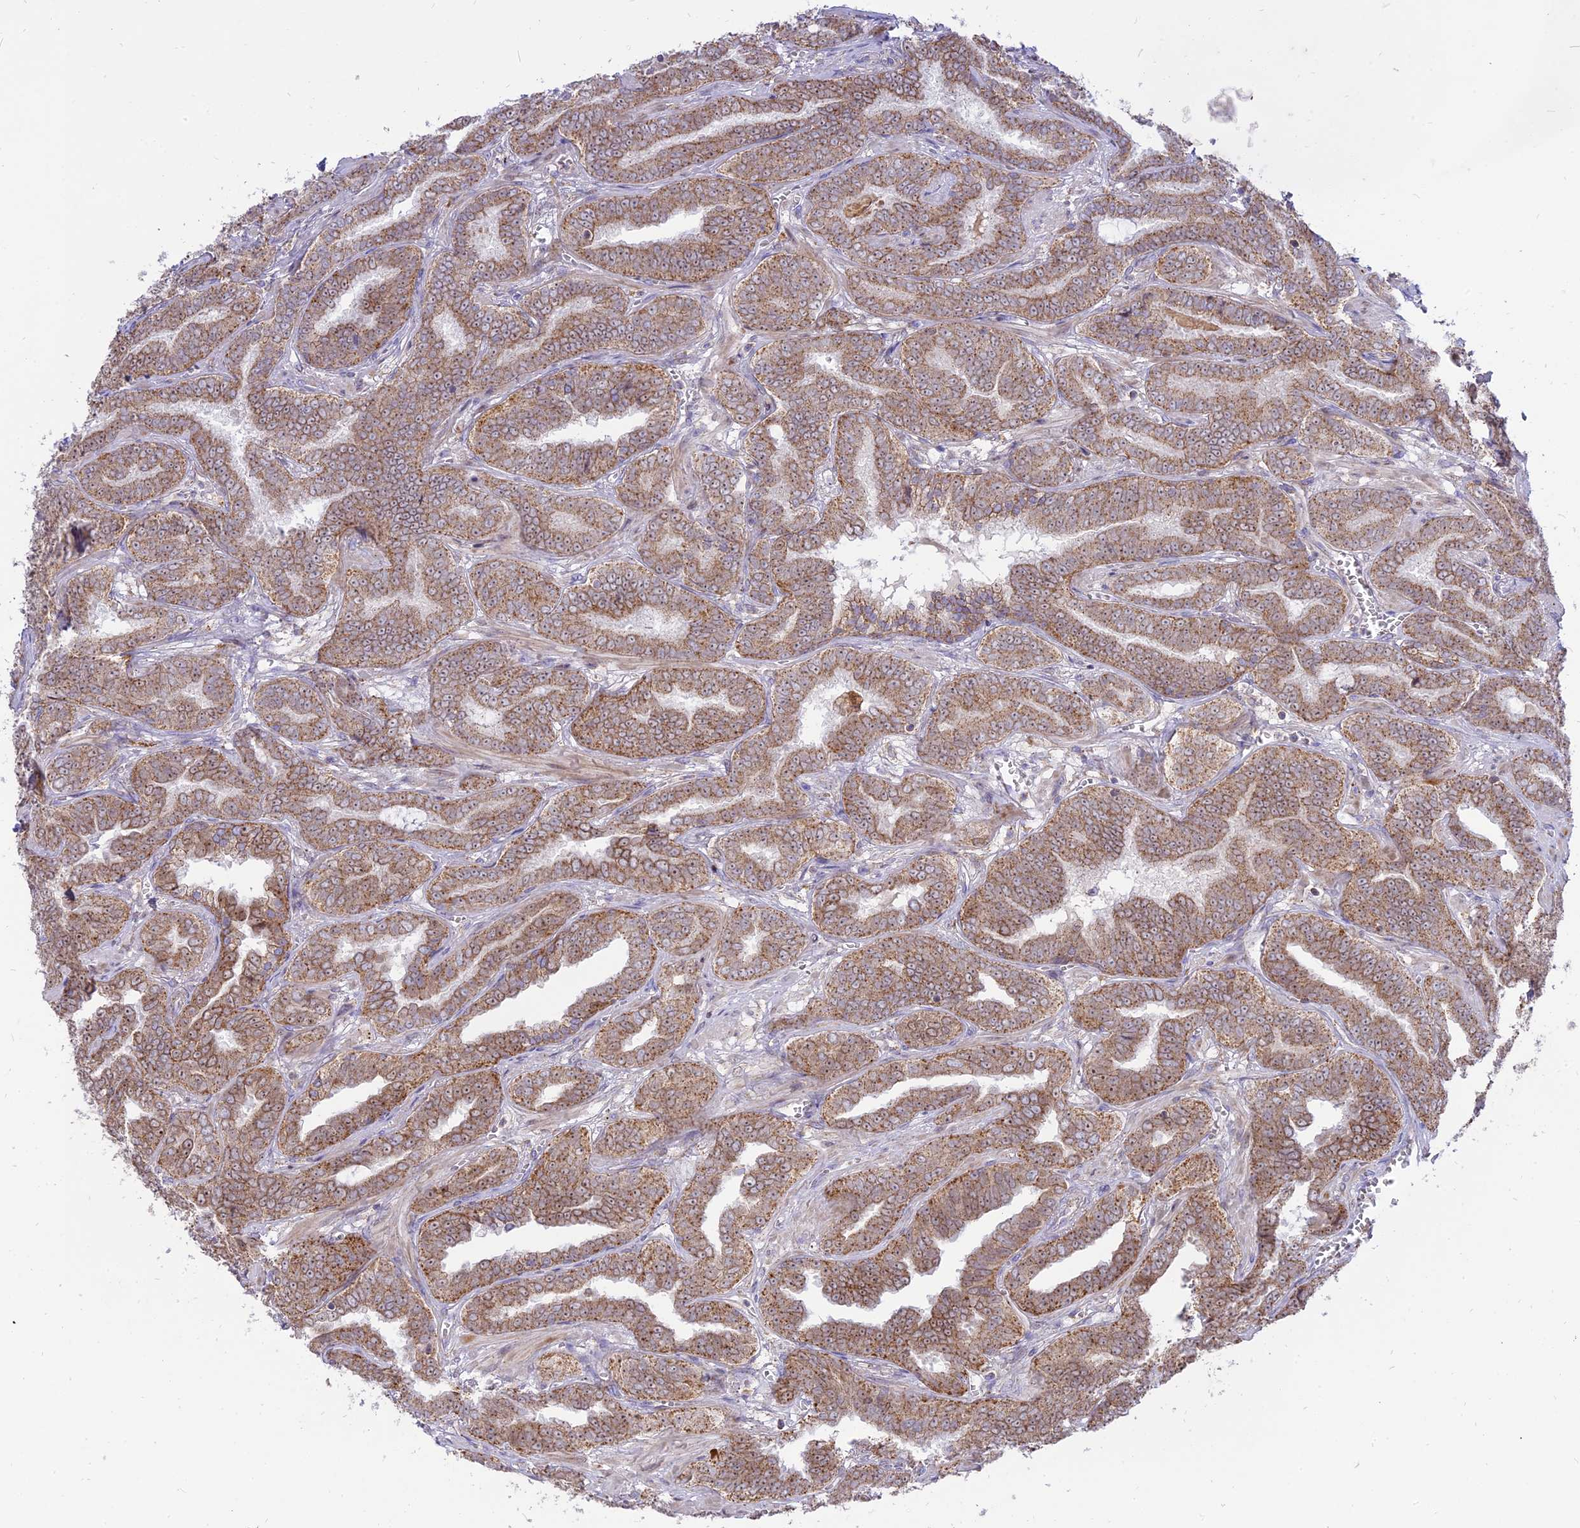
{"staining": {"intensity": "weak", "quantity": "25%-75%", "location": "cytoplasmic/membranous"}, "tissue": "prostate cancer", "cell_type": "Tumor cells", "image_type": "cancer", "snomed": [{"axis": "morphology", "description": "Adenocarcinoma, High grade"}, {"axis": "topography", "description": "Prostate"}], "caption": "Human high-grade adenocarcinoma (prostate) stained with a brown dye exhibits weak cytoplasmic/membranous positive expression in approximately 25%-75% of tumor cells.", "gene": "CENPV", "patient": {"sex": "male", "age": 67}}